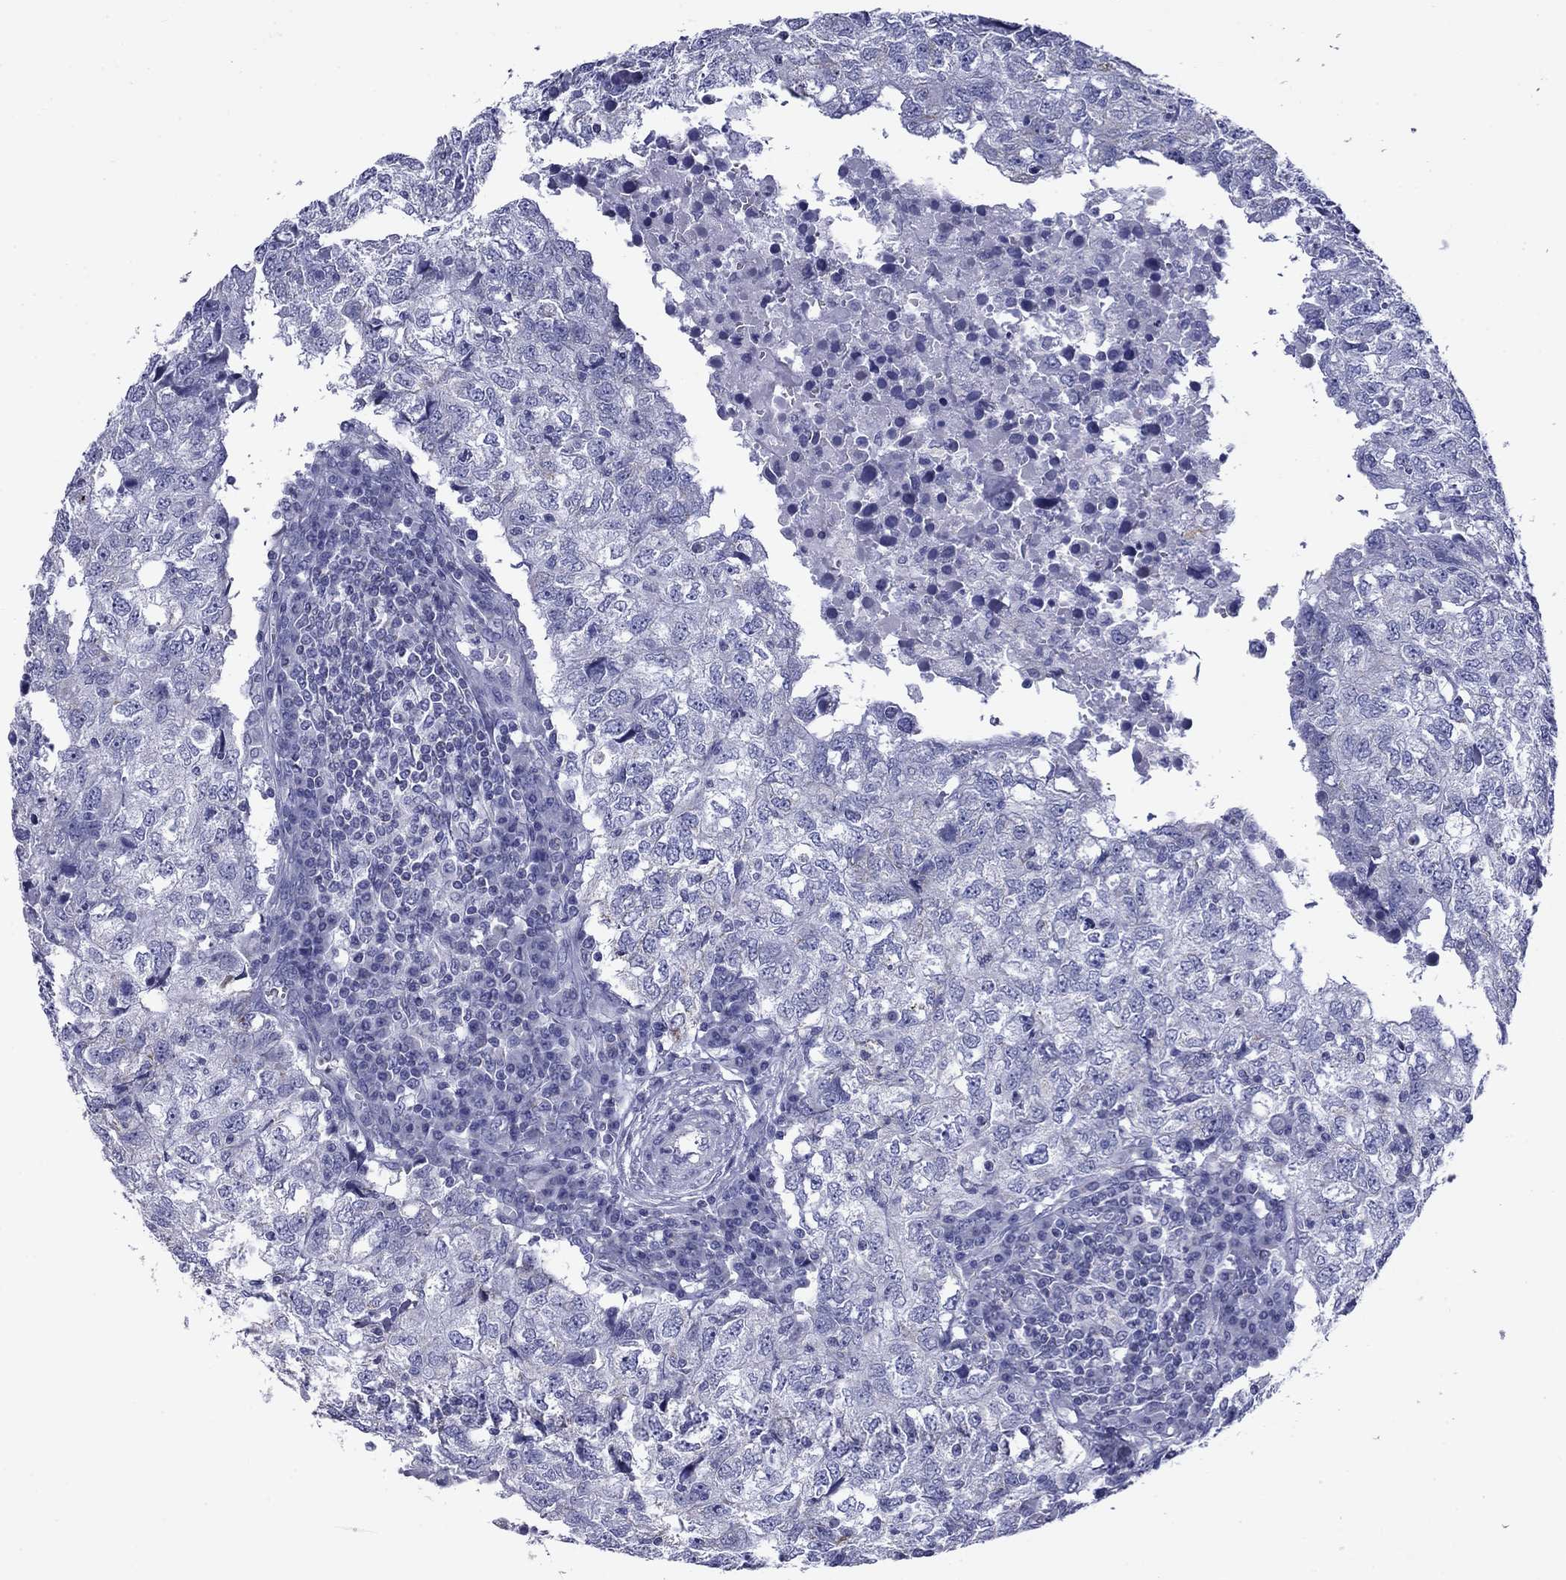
{"staining": {"intensity": "negative", "quantity": "none", "location": "none"}, "tissue": "breast cancer", "cell_type": "Tumor cells", "image_type": "cancer", "snomed": [{"axis": "morphology", "description": "Duct carcinoma"}, {"axis": "topography", "description": "Breast"}], "caption": "Immunohistochemical staining of breast cancer (infiltrating ductal carcinoma) displays no significant staining in tumor cells.", "gene": "ACADSB", "patient": {"sex": "female", "age": 30}}